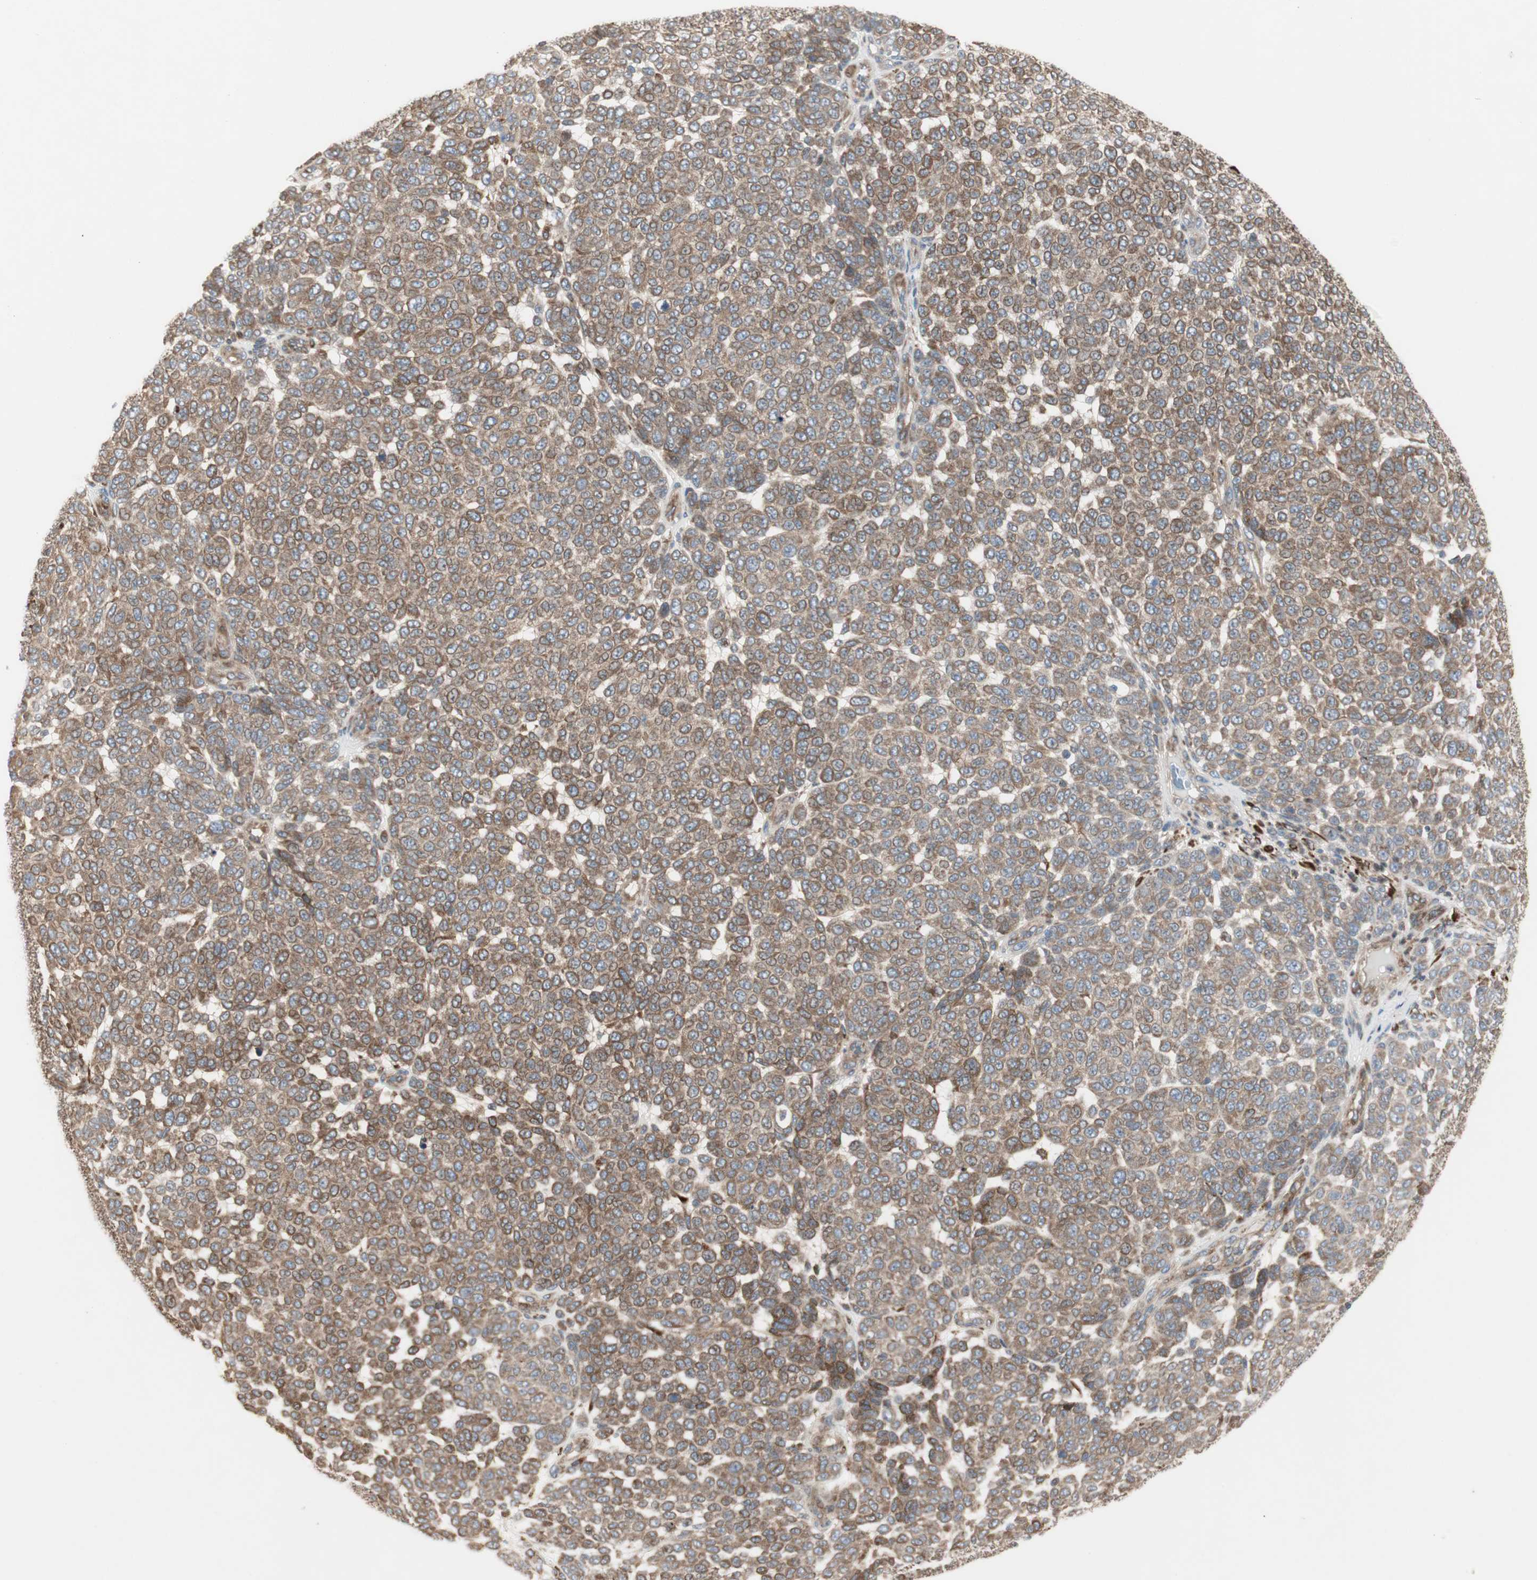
{"staining": {"intensity": "moderate", "quantity": ">75%", "location": "cytoplasmic/membranous"}, "tissue": "melanoma", "cell_type": "Tumor cells", "image_type": "cancer", "snomed": [{"axis": "morphology", "description": "Malignant melanoma, NOS"}, {"axis": "topography", "description": "Skin"}], "caption": "Protein expression analysis of human malignant melanoma reveals moderate cytoplasmic/membranous staining in about >75% of tumor cells.", "gene": "H6PD", "patient": {"sex": "male", "age": 59}}